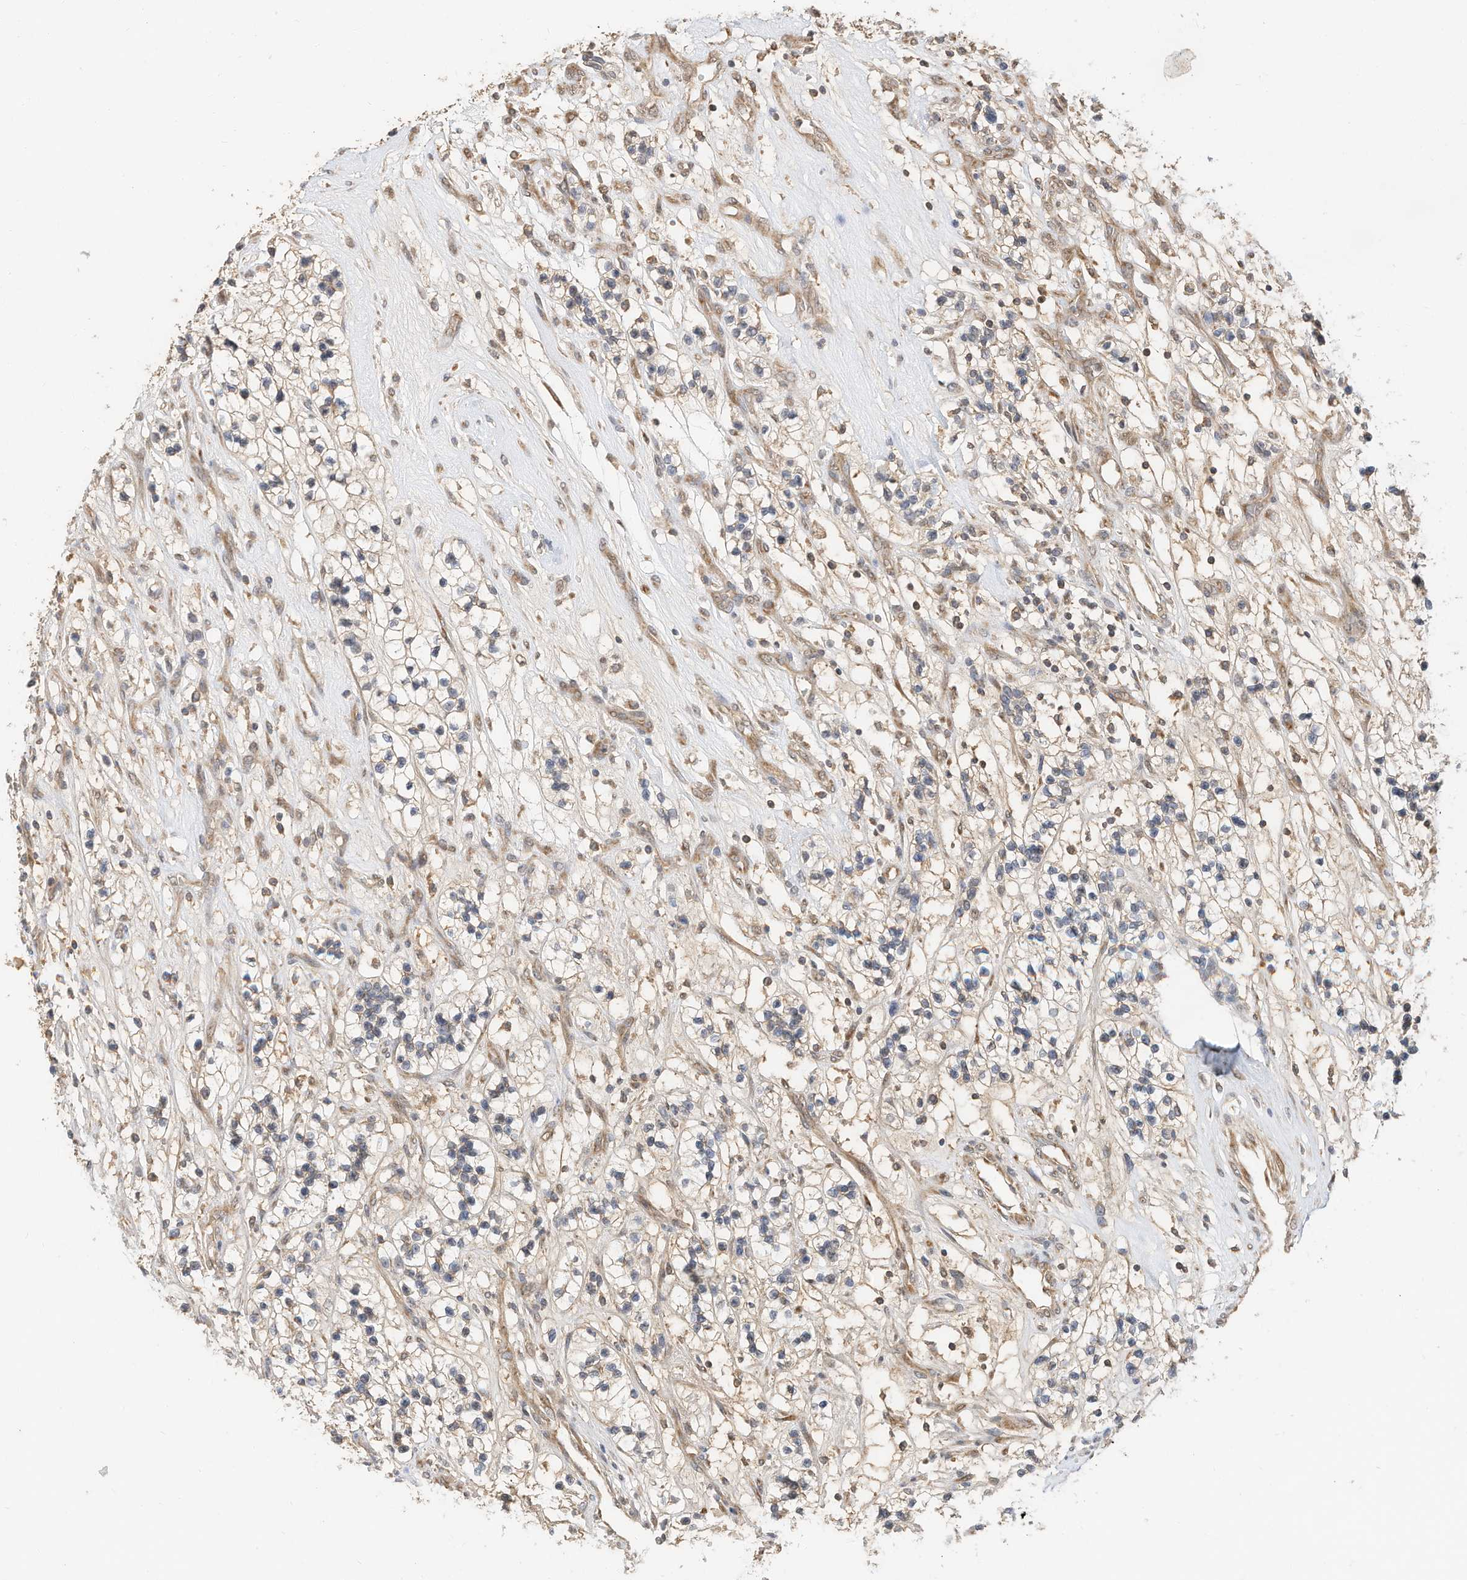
{"staining": {"intensity": "weak", "quantity": "25%-75%", "location": "cytoplasmic/membranous"}, "tissue": "renal cancer", "cell_type": "Tumor cells", "image_type": "cancer", "snomed": [{"axis": "morphology", "description": "Adenocarcinoma, NOS"}, {"axis": "topography", "description": "Kidney"}], "caption": "Protein expression by IHC reveals weak cytoplasmic/membranous expression in about 25%-75% of tumor cells in renal cancer.", "gene": "CAGE1", "patient": {"sex": "female", "age": 57}}